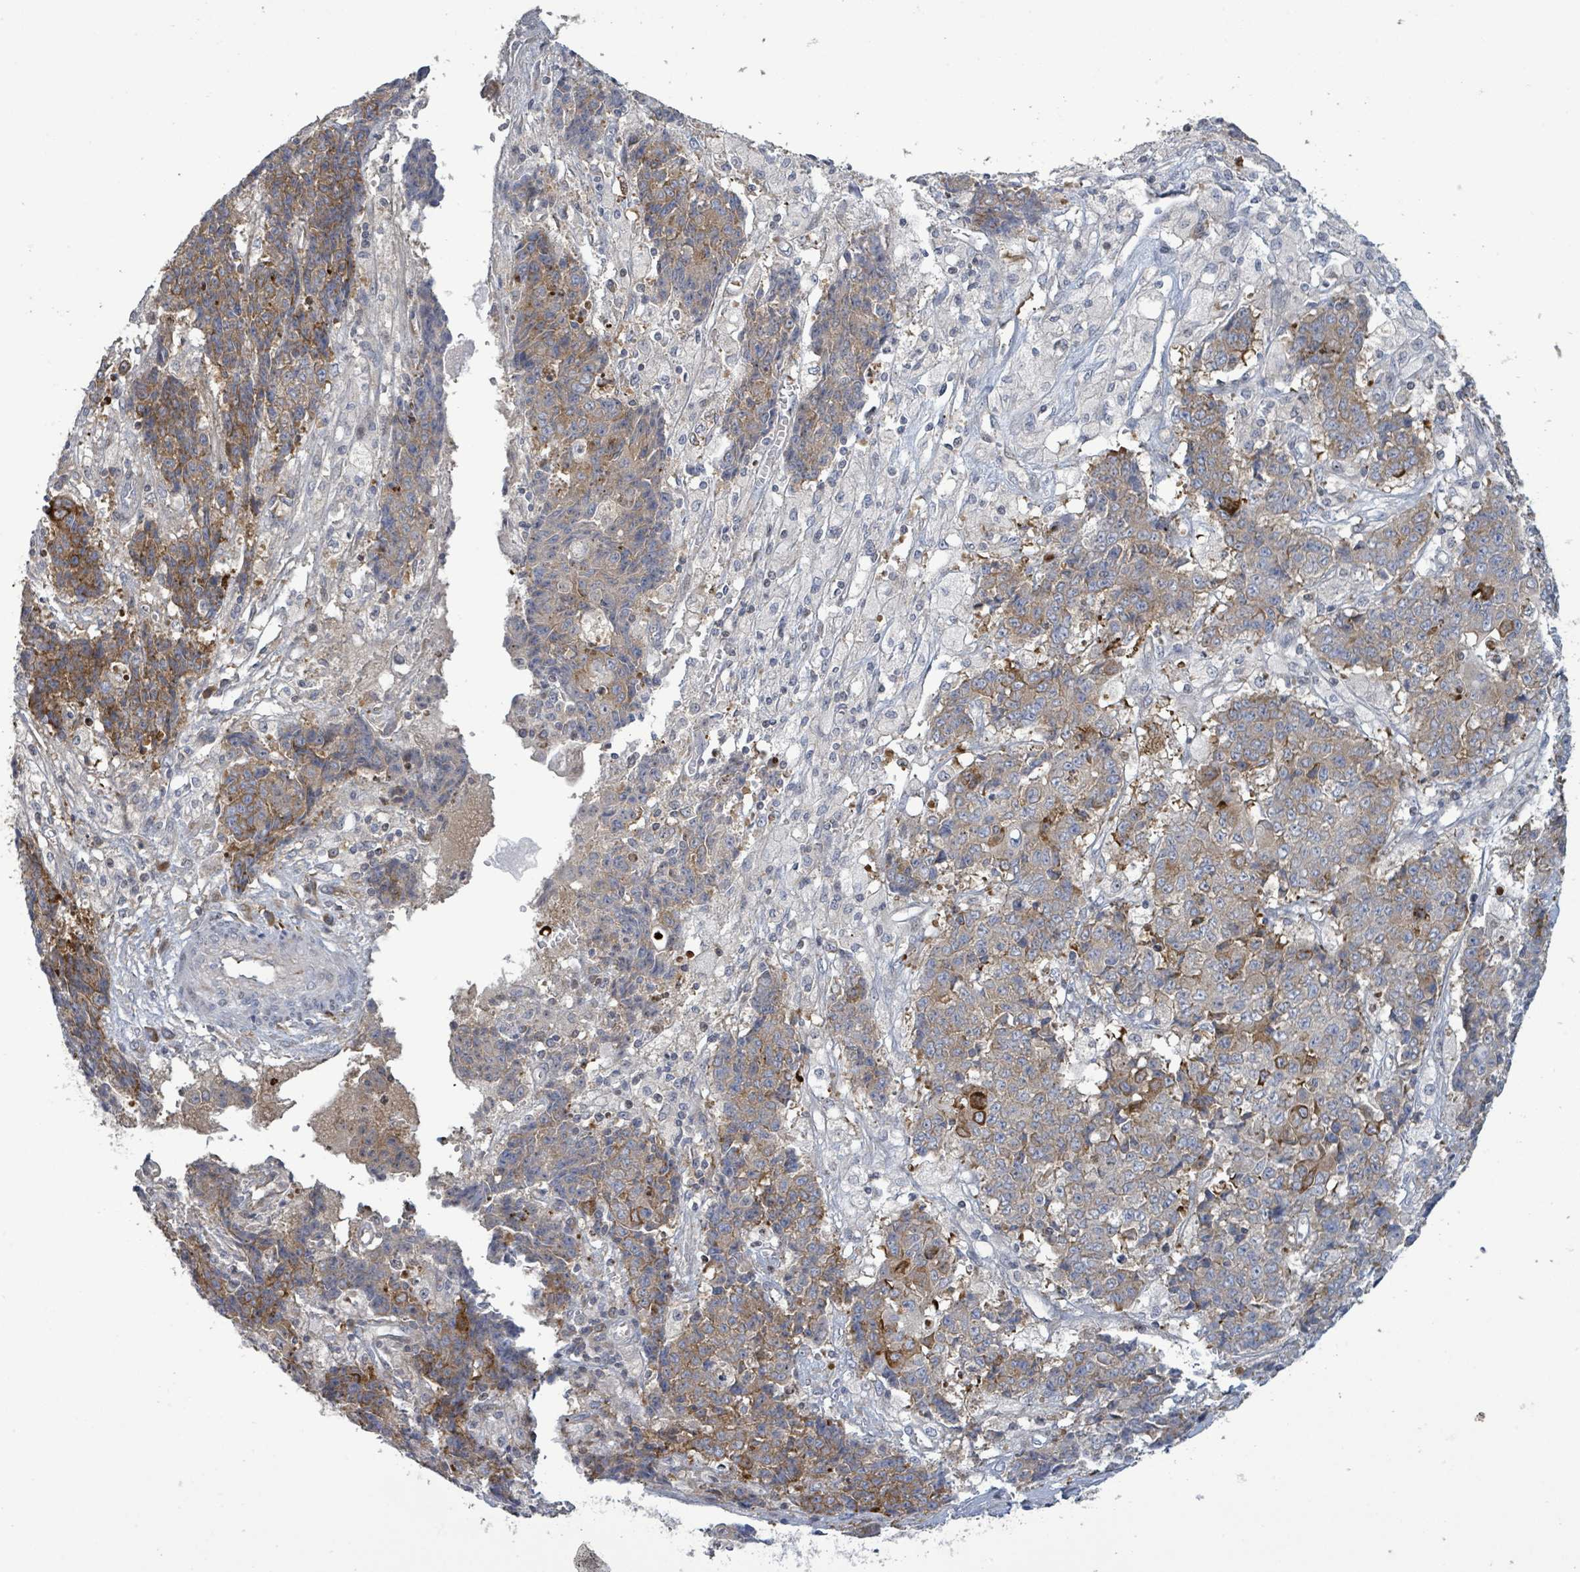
{"staining": {"intensity": "moderate", "quantity": "25%-75%", "location": "cytoplasmic/membranous"}, "tissue": "ovarian cancer", "cell_type": "Tumor cells", "image_type": "cancer", "snomed": [{"axis": "morphology", "description": "Carcinoma, endometroid"}, {"axis": "topography", "description": "Ovary"}], "caption": "The micrograph shows staining of ovarian endometroid carcinoma, revealing moderate cytoplasmic/membranous protein expression (brown color) within tumor cells.", "gene": "LILRA4", "patient": {"sex": "female", "age": 42}}